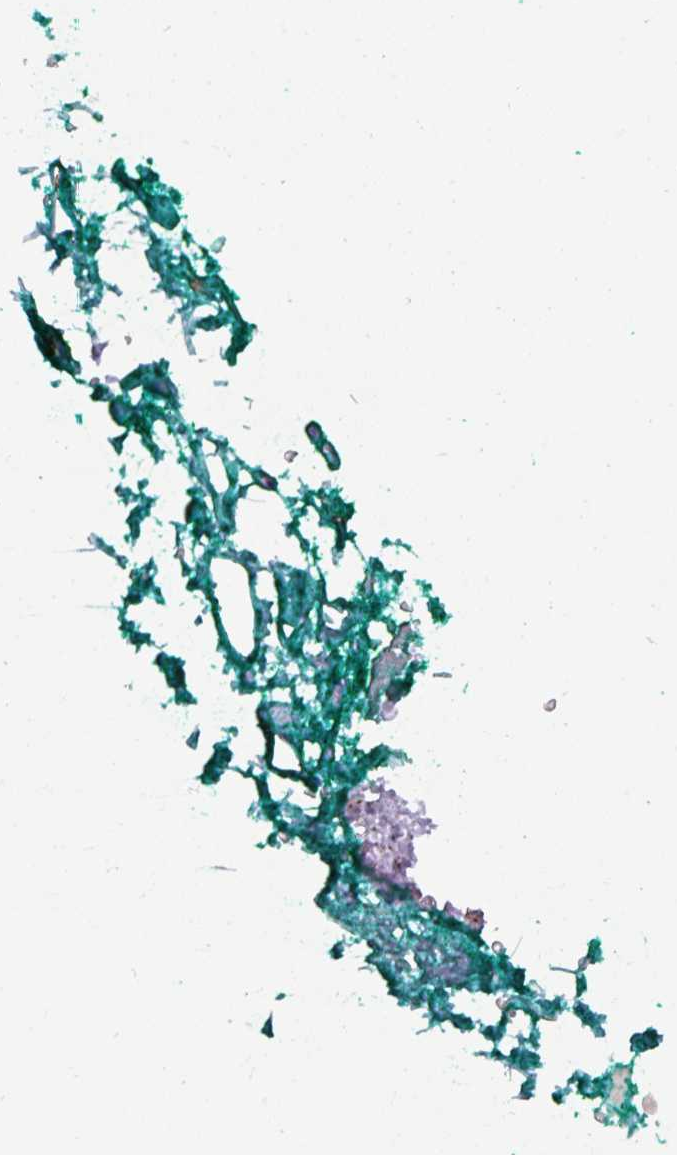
{"staining": {"intensity": "moderate", "quantity": "<25%", "location": "cytoplasmic/membranous"}, "tissue": "adipose tissue", "cell_type": "Adipocytes", "image_type": "normal", "snomed": [{"axis": "morphology", "description": "Normal tissue, NOS"}, {"axis": "morphology", "description": "Adenocarcinoma, High grade"}, {"axis": "topography", "description": "Prostate"}, {"axis": "topography", "description": "Peripheral nerve tissue"}], "caption": "This histopathology image reveals IHC staining of benign human adipose tissue, with low moderate cytoplasmic/membranous expression in about <25% of adipocytes.", "gene": "ZNF667", "patient": {"sex": "male", "age": 68}}